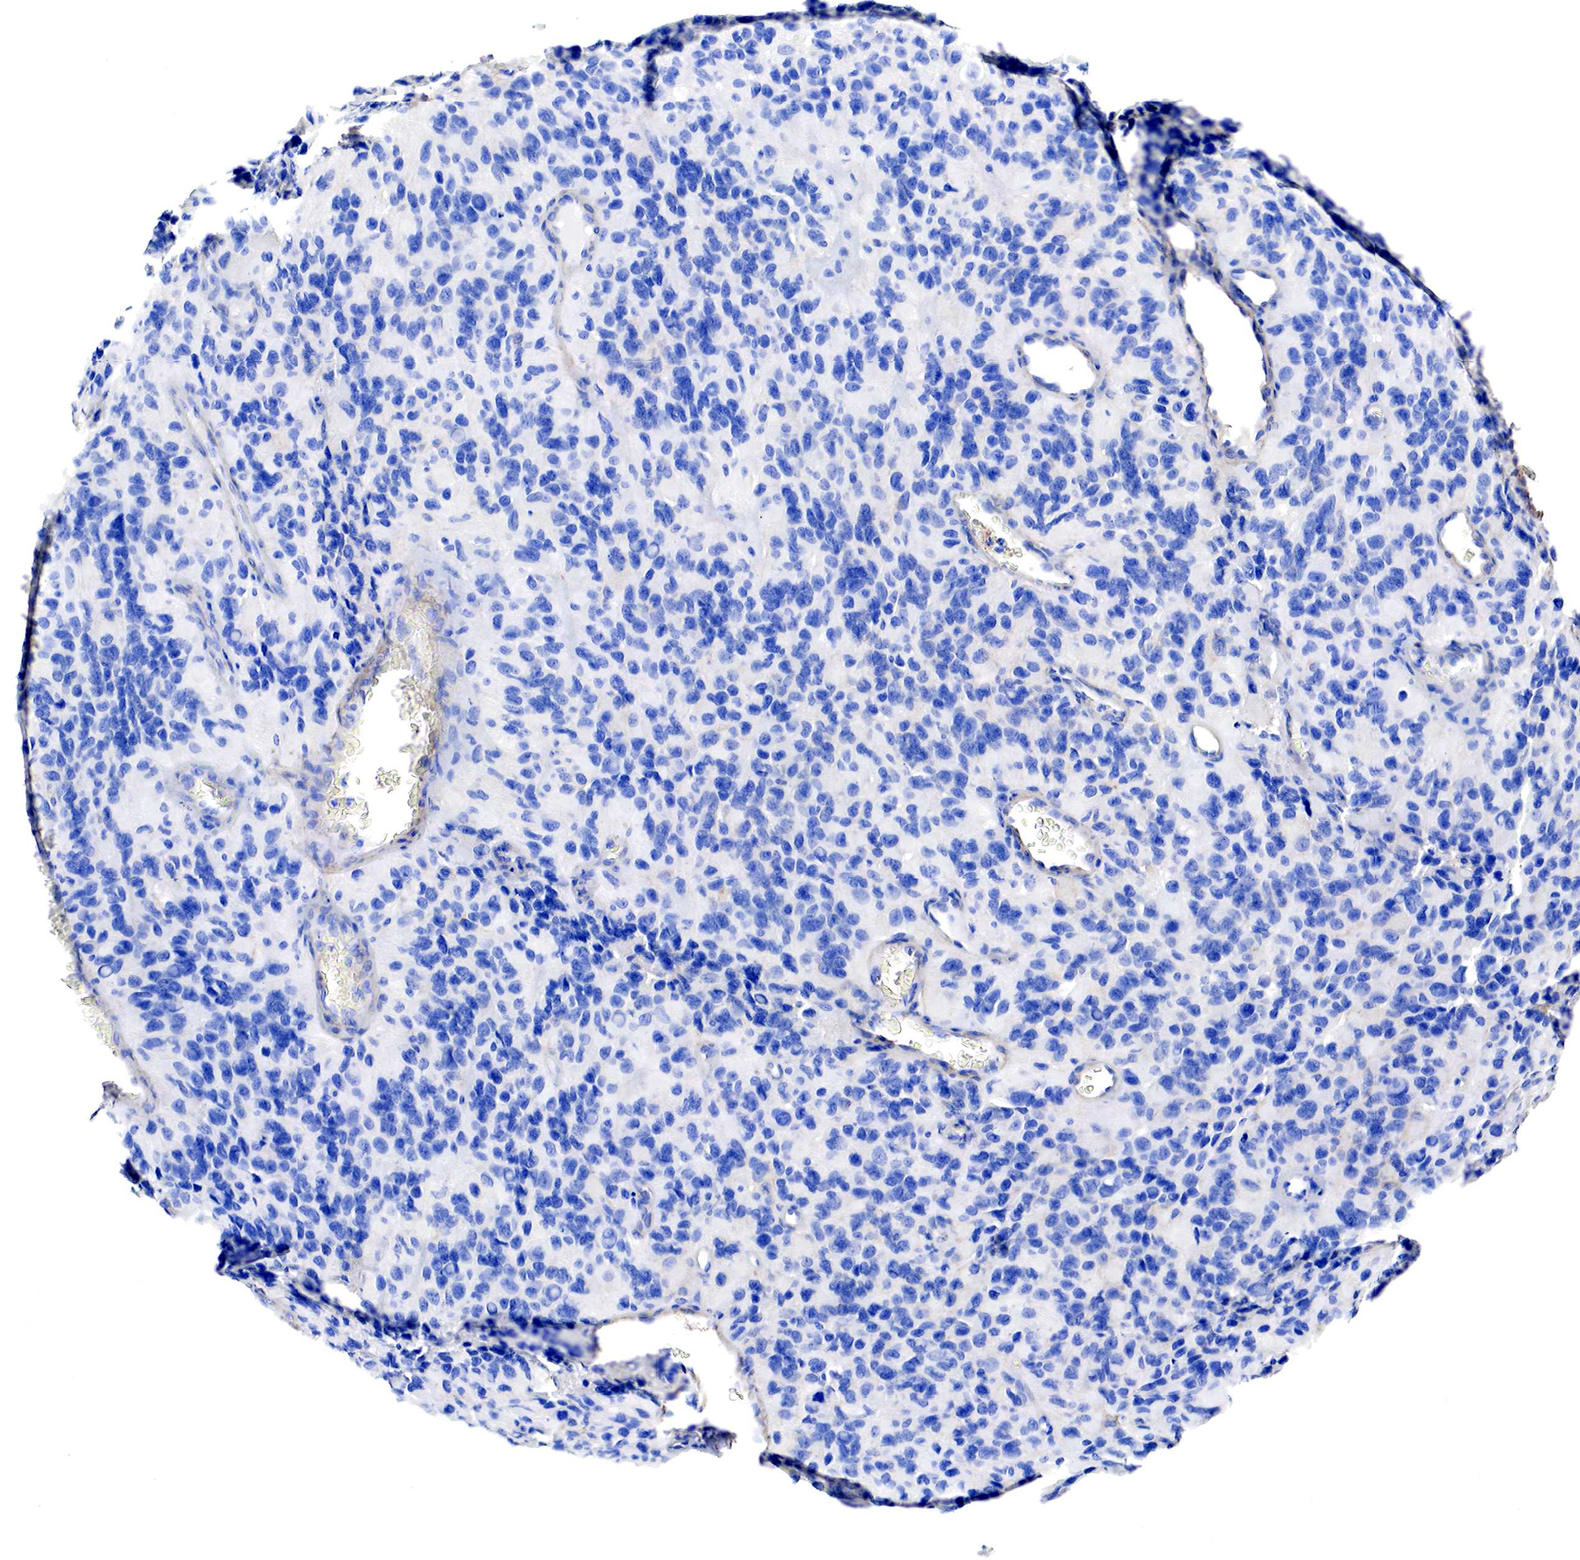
{"staining": {"intensity": "negative", "quantity": "none", "location": "none"}, "tissue": "glioma", "cell_type": "Tumor cells", "image_type": "cancer", "snomed": [{"axis": "morphology", "description": "Glioma, malignant, High grade"}, {"axis": "topography", "description": "Brain"}], "caption": "Immunohistochemistry of human high-grade glioma (malignant) exhibits no expression in tumor cells.", "gene": "TPM1", "patient": {"sex": "male", "age": 77}}